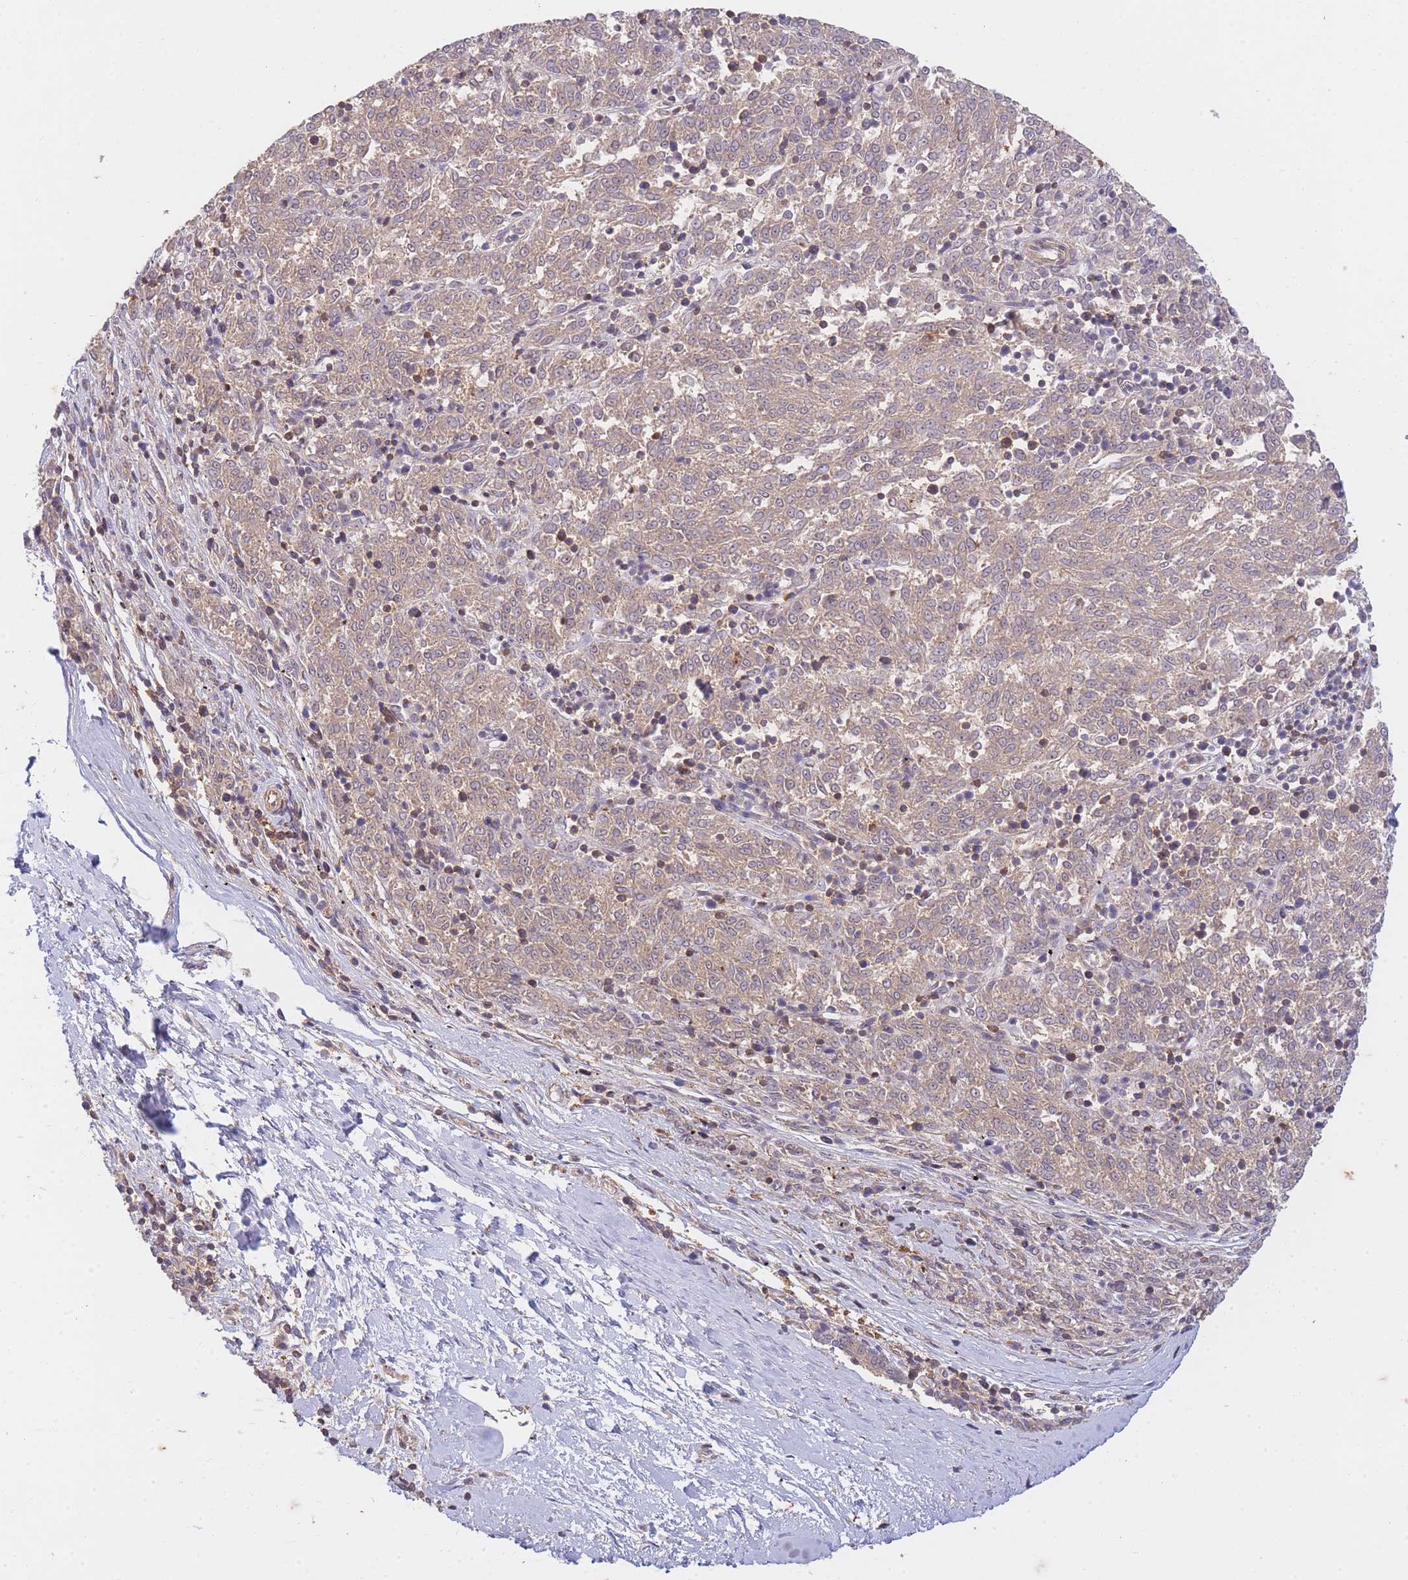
{"staining": {"intensity": "weak", "quantity": "25%-75%", "location": "cytoplasmic/membranous"}, "tissue": "melanoma", "cell_type": "Tumor cells", "image_type": "cancer", "snomed": [{"axis": "morphology", "description": "Malignant melanoma, NOS"}, {"axis": "topography", "description": "Skin"}], "caption": "Immunohistochemical staining of melanoma exhibits weak cytoplasmic/membranous protein expression in approximately 25%-75% of tumor cells.", "gene": "ST8SIA4", "patient": {"sex": "female", "age": 72}}